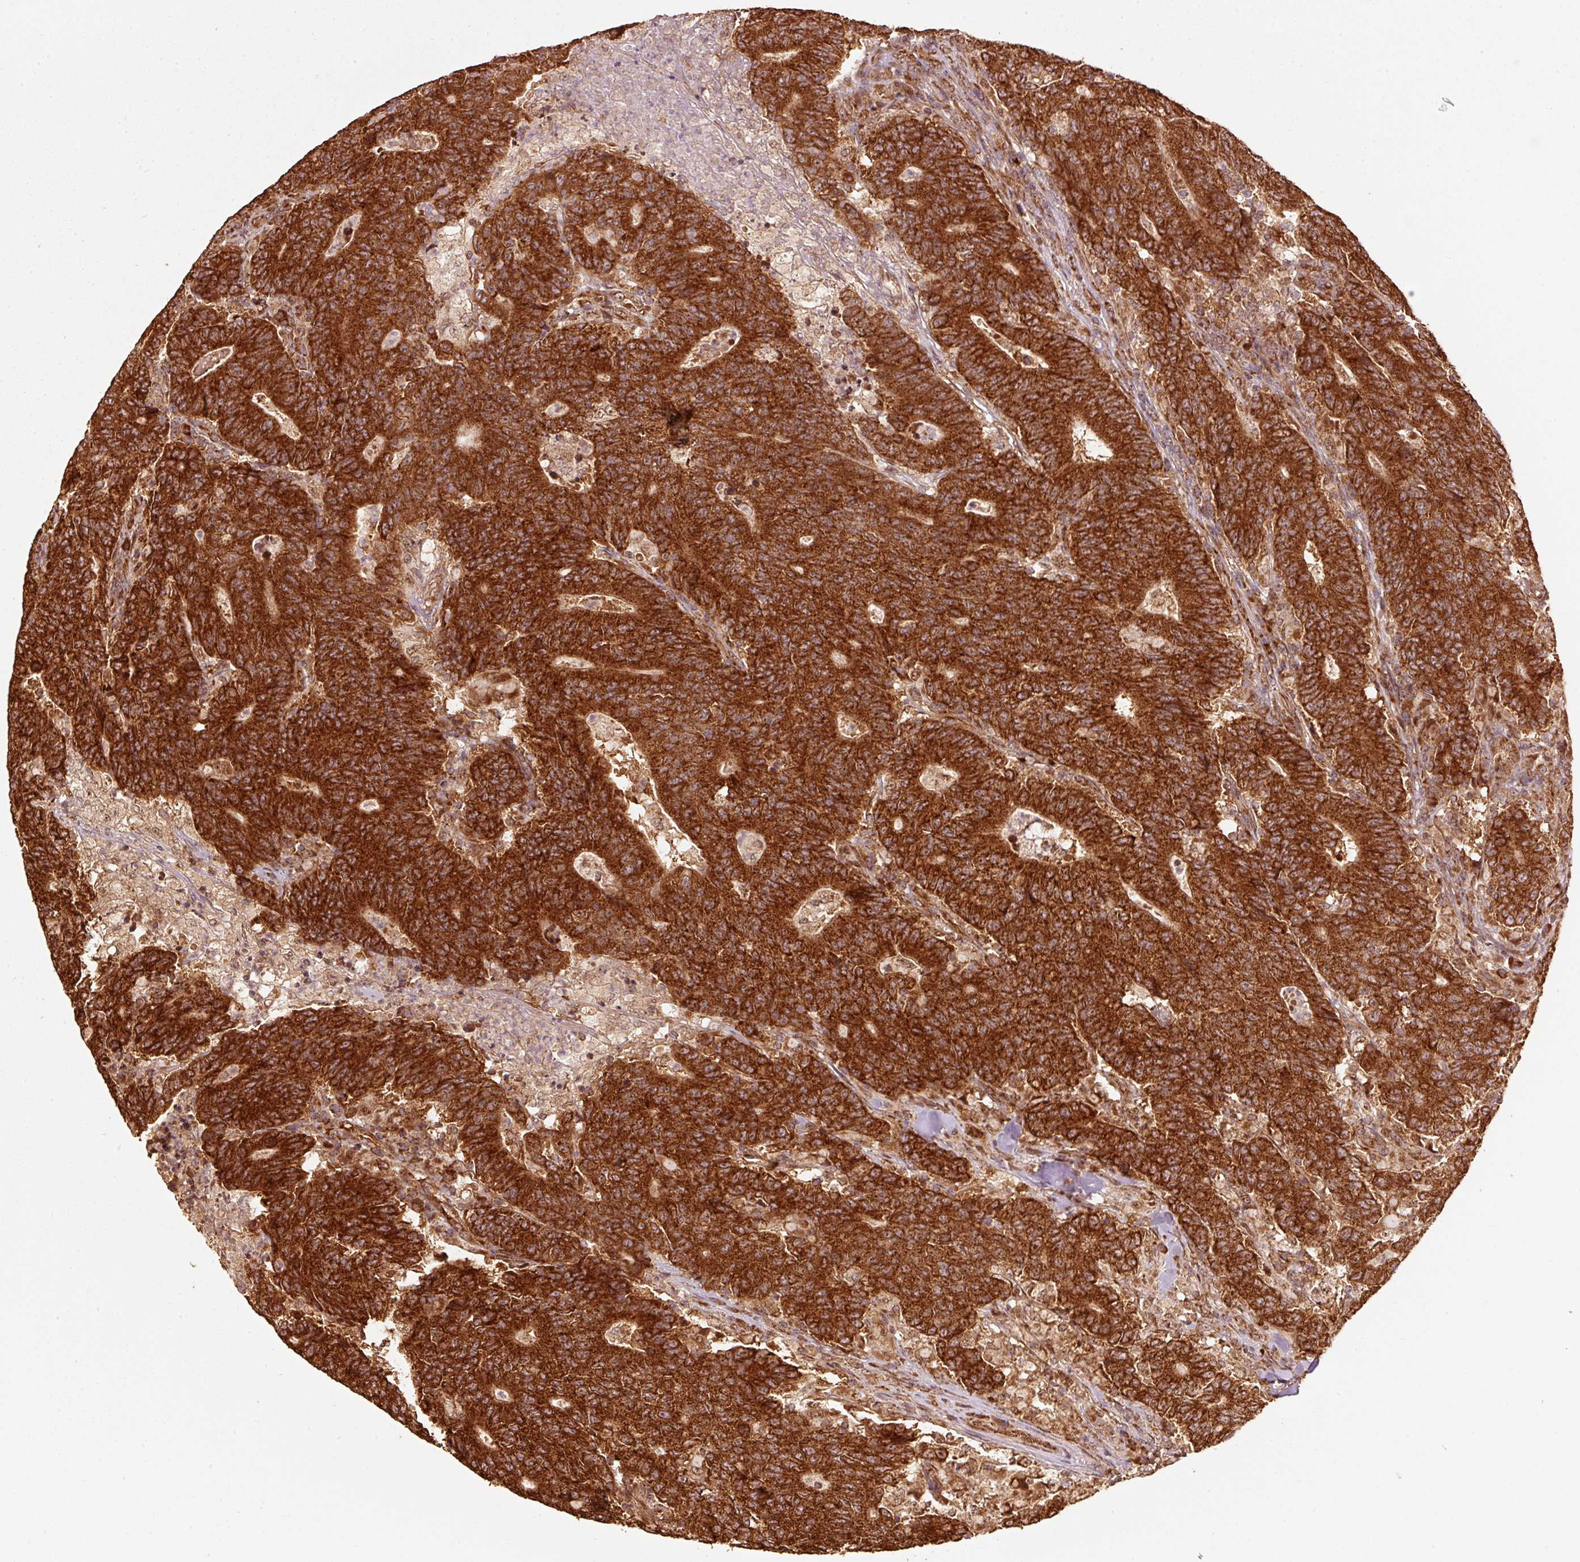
{"staining": {"intensity": "strong", "quantity": ">75%", "location": "cytoplasmic/membranous"}, "tissue": "colorectal cancer", "cell_type": "Tumor cells", "image_type": "cancer", "snomed": [{"axis": "morphology", "description": "Adenocarcinoma, NOS"}, {"axis": "topography", "description": "Colon"}], "caption": "Human adenocarcinoma (colorectal) stained with a brown dye shows strong cytoplasmic/membranous positive staining in about >75% of tumor cells.", "gene": "MRPL16", "patient": {"sex": "female", "age": 75}}